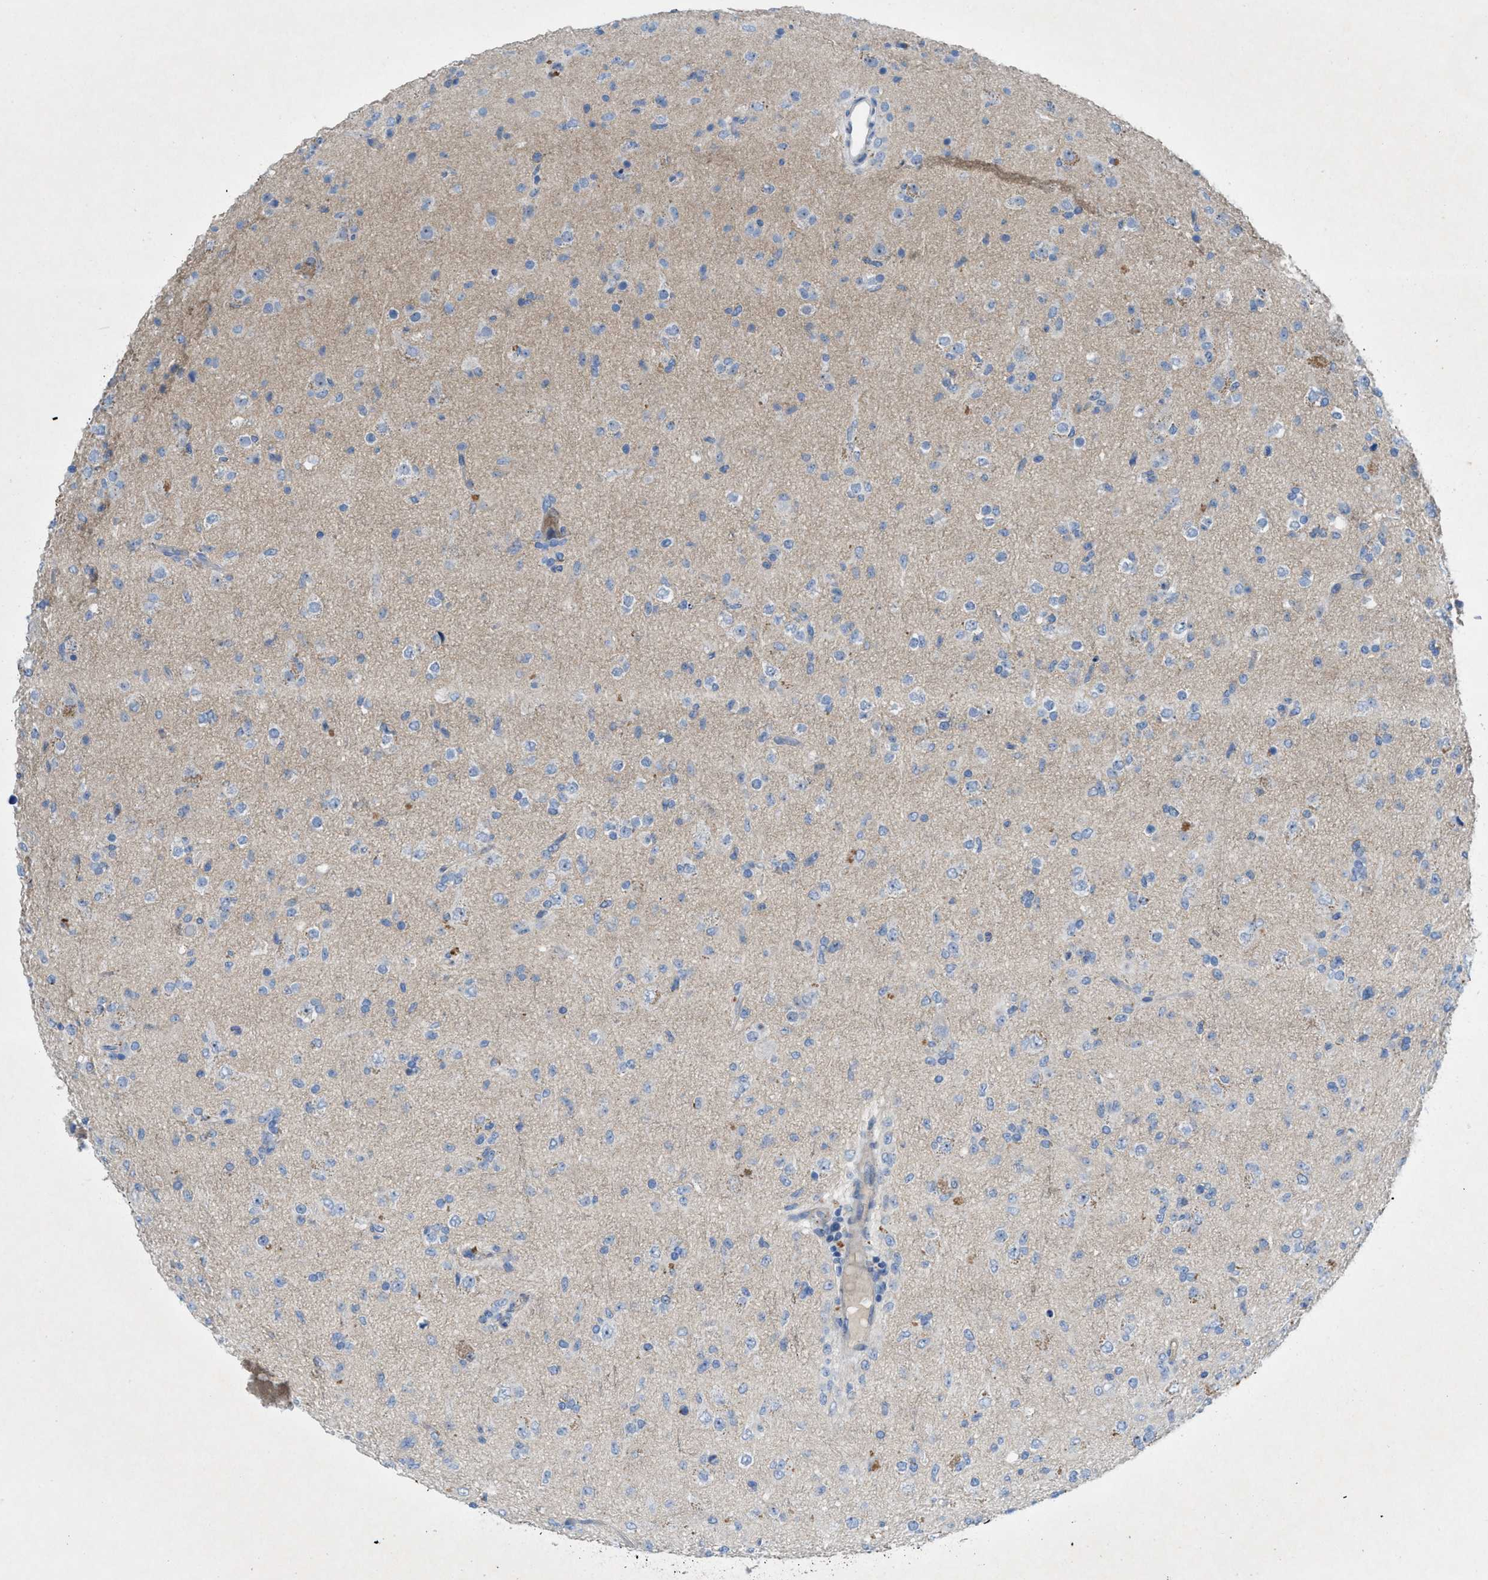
{"staining": {"intensity": "negative", "quantity": "none", "location": "none"}, "tissue": "glioma", "cell_type": "Tumor cells", "image_type": "cancer", "snomed": [{"axis": "morphology", "description": "Glioma, malignant, Low grade"}, {"axis": "topography", "description": "Brain"}], "caption": "DAB (3,3'-diaminobenzidine) immunohistochemical staining of human glioma demonstrates no significant staining in tumor cells.", "gene": "CMTM1", "patient": {"sex": "male", "age": 65}}